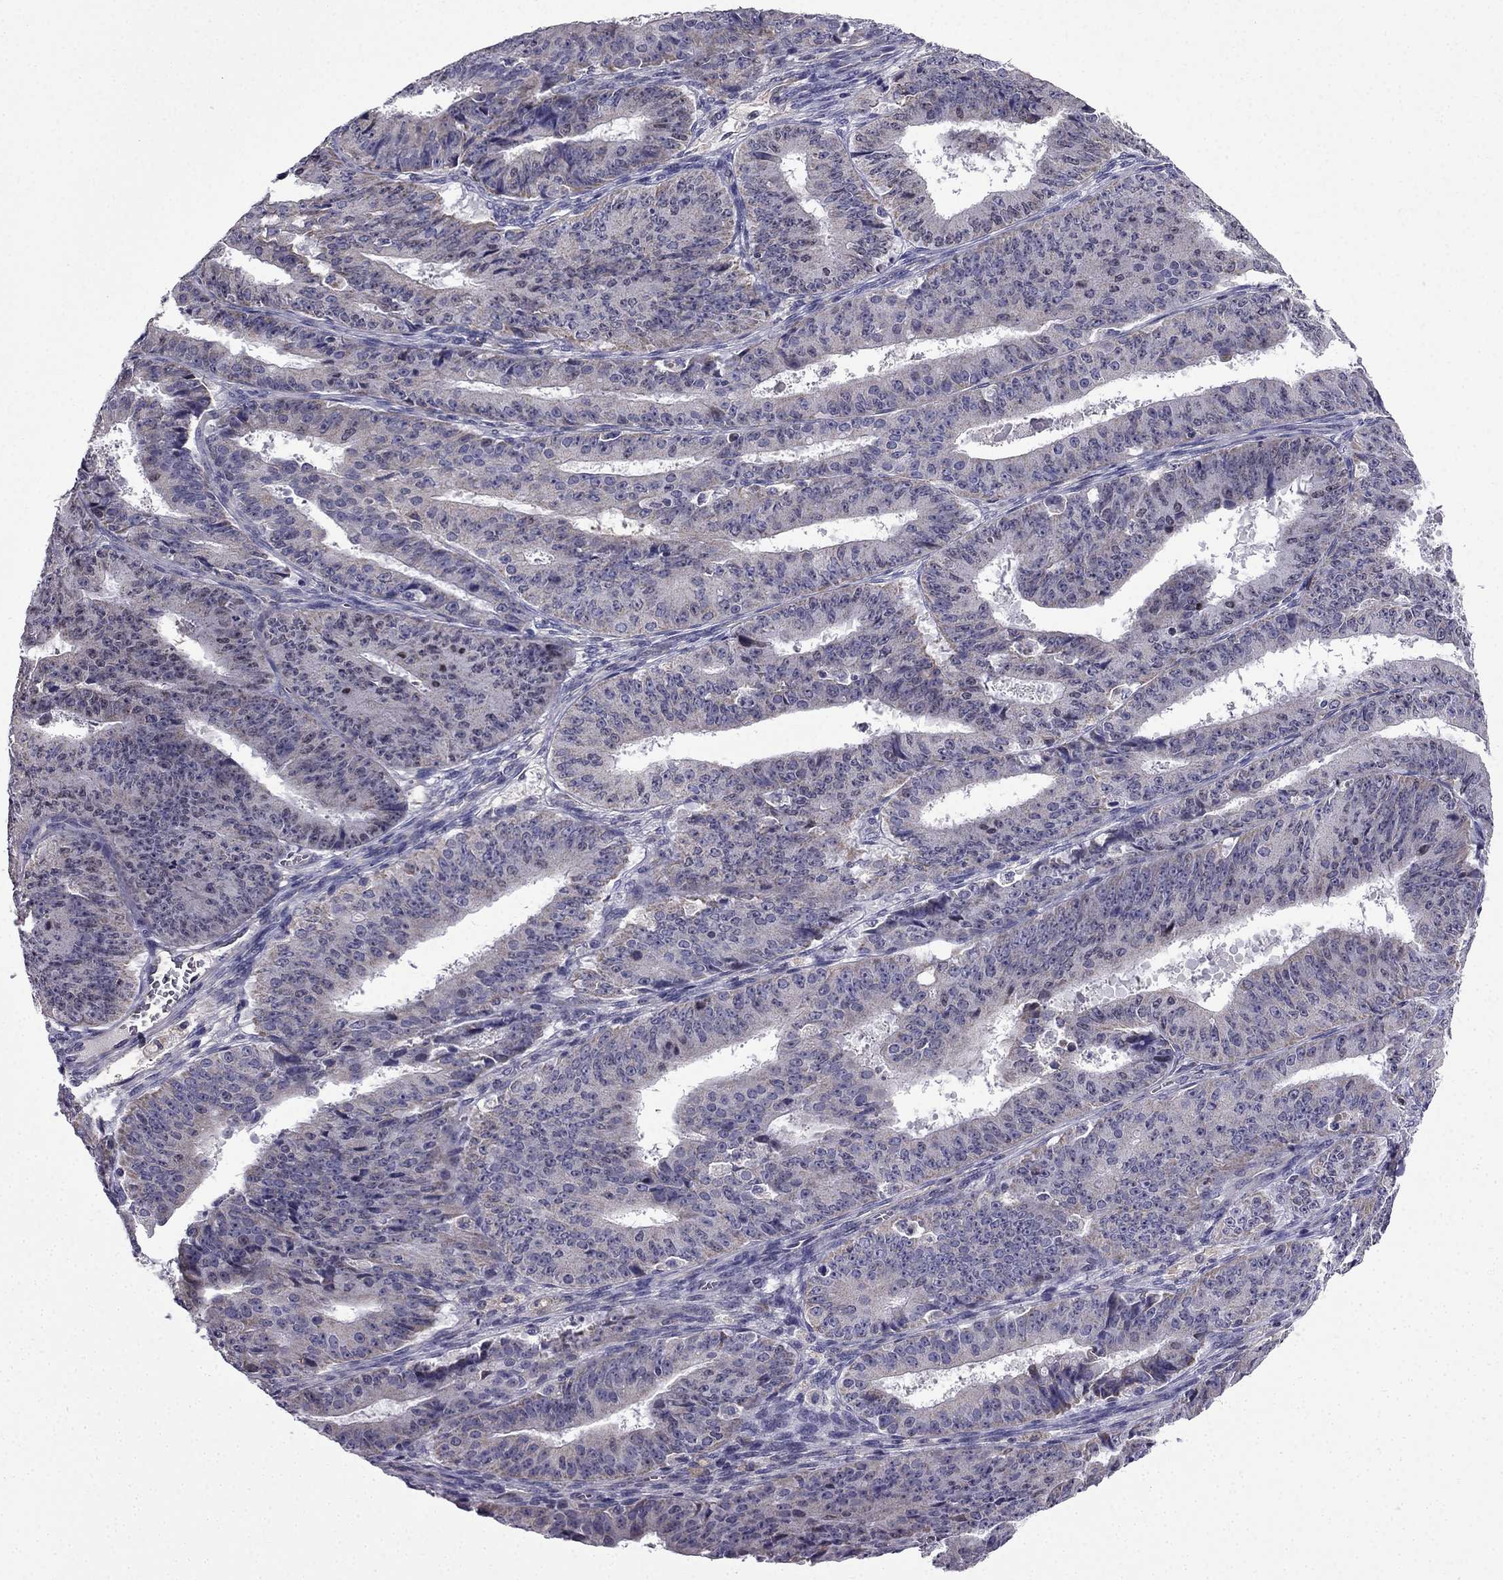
{"staining": {"intensity": "weak", "quantity": "25%-75%", "location": "cytoplasmic/membranous"}, "tissue": "ovarian cancer", "cell_type": "Tumor cells", "image_type": "cancer", "snomed": [{"axis": "morphology", "description": "Carcinoma, endometroid"}, {"axis": "topography", "description": "Ovary"}], "caption": "The photomicrograph shows staining of ovarian cancer, revealing weak cytoplasmic/membranous protein positivity (brown color) within tumor cells. (Stains: DAB (3,3'-diaminobenzidine) in brown, nuclei in blue, Microscopy: brightfield microscopy at high magnification).", "gene": "SLC6A2", "patient": {"sex": "female", "age": 42}}